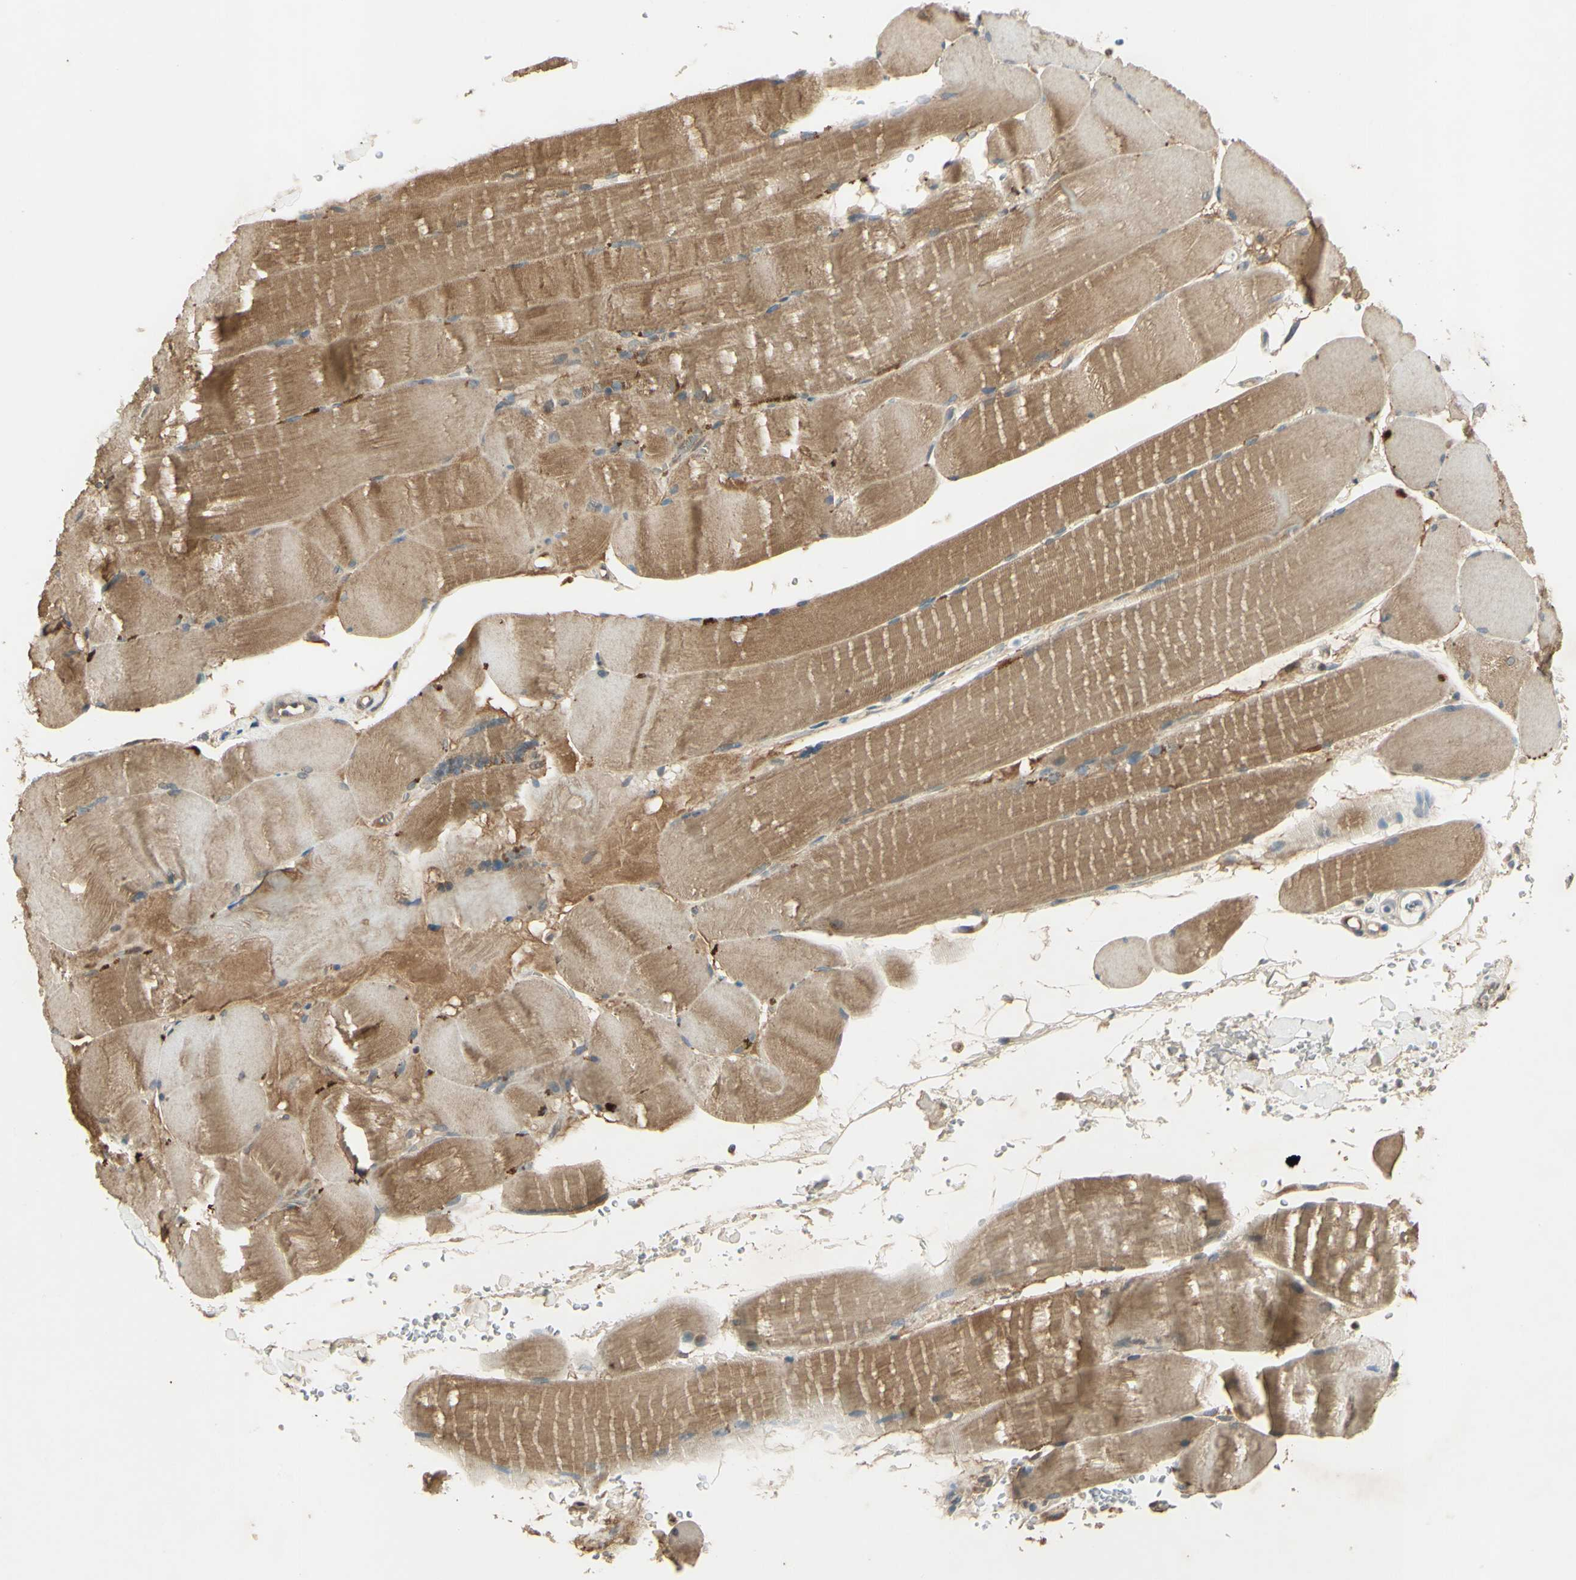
{"staining": {"intensity": "moderate", "quantity": ">75%", "location": "cytoplasmic/membranous"}, "tissue": "skeletal muscle", "cell_type": "Myocytes", "image_type": "normal", "snomed": [{"axis": "morphology", "description": "Normal tissue, NOS"}, {"axis": "topography", "description": "Skin"}, {"axis": "topography", "description": "Skeletal muscle"}], "caption": "IHC photomicrograph of benign skeletal muscle stained for a protein (brown), which displays medium levels of moderate cytoplasmic/membranous positivity in approximately >75% of myocytes.", "gene": "RAD18", "patient": {"sex": "male", "age": 83}}